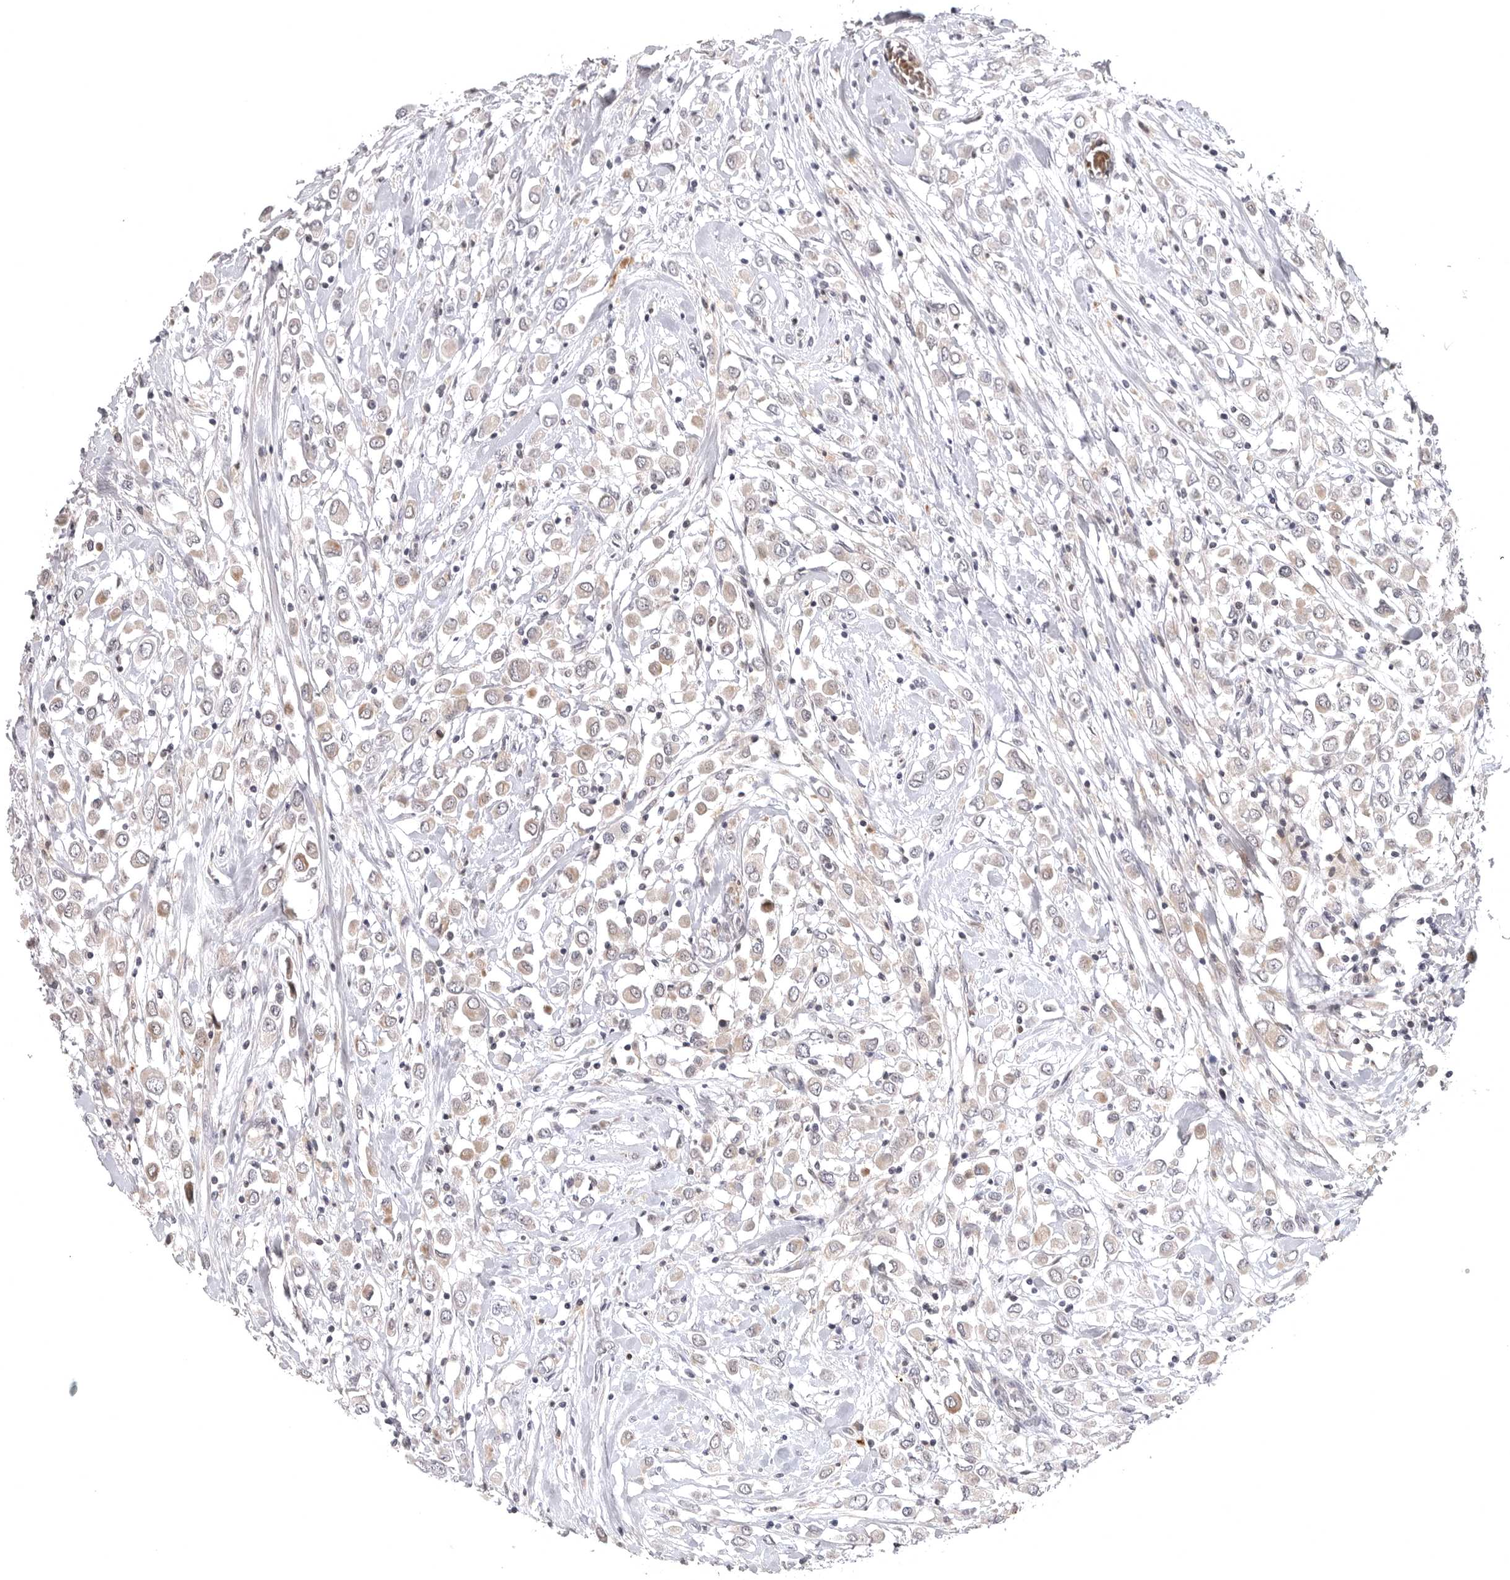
{"staining": {"intensity": "weak", "quantity": ">75%", "location": "cytoplasmic/membranous"}, "tissue": "breast cancer", "cell_type": "Tumor cells", "image_type": "cancer", "snomed": [{"axis": "morphology", "description": "Duct carcinoma"}, {"axis": "topography", "description": "Breast"}], "caption": "Protein expression analysis of human breast cancer reveals weak cytoplasmic/membranous staining in about >75% of tumor cells.", "gene": "CD300LD", "patient": {"sex": "female", "age": 61}}